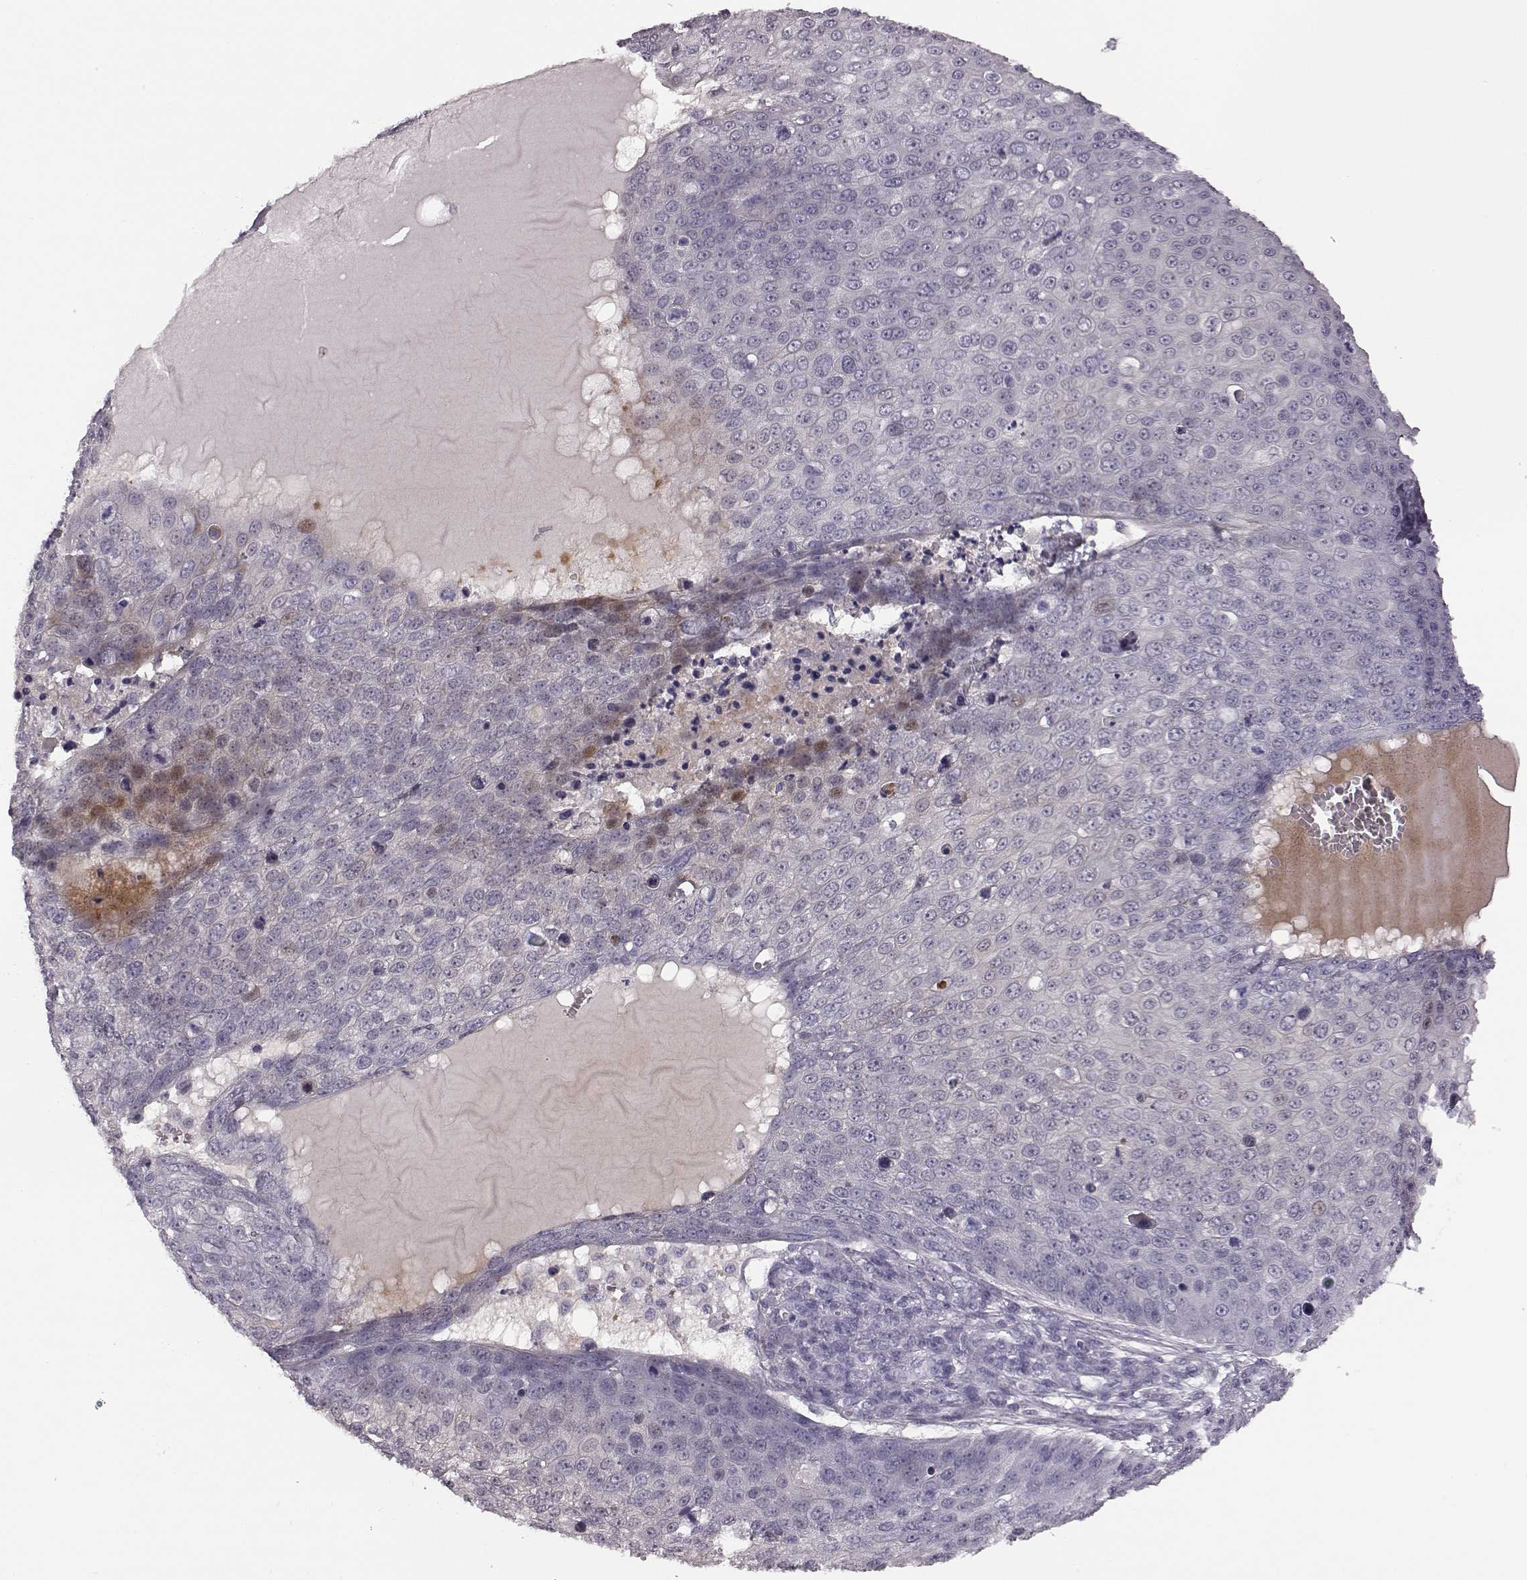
{"staining": {"intensity": "weak", "quantity": "<25%", "location": "cytoplasmic/membranous"}, "tissue": "skin cancer", "cell_type": "Tumor cells", "image_type": "cancer", "snomed": [{"axis": "morphology", "description": "Squamous cell carcinoma, NOS"}, {"axis": "topography", "description": "Skin"}], "caption": "IHC micrograph of neoplastic tissue: human skin cancer stained with DAB (3,3'-diaminobenzidine) exhibits no significant protein staining in tumor cells.", "gene": "ZNF433", "patient": {"sex": "male", "age": 71}}